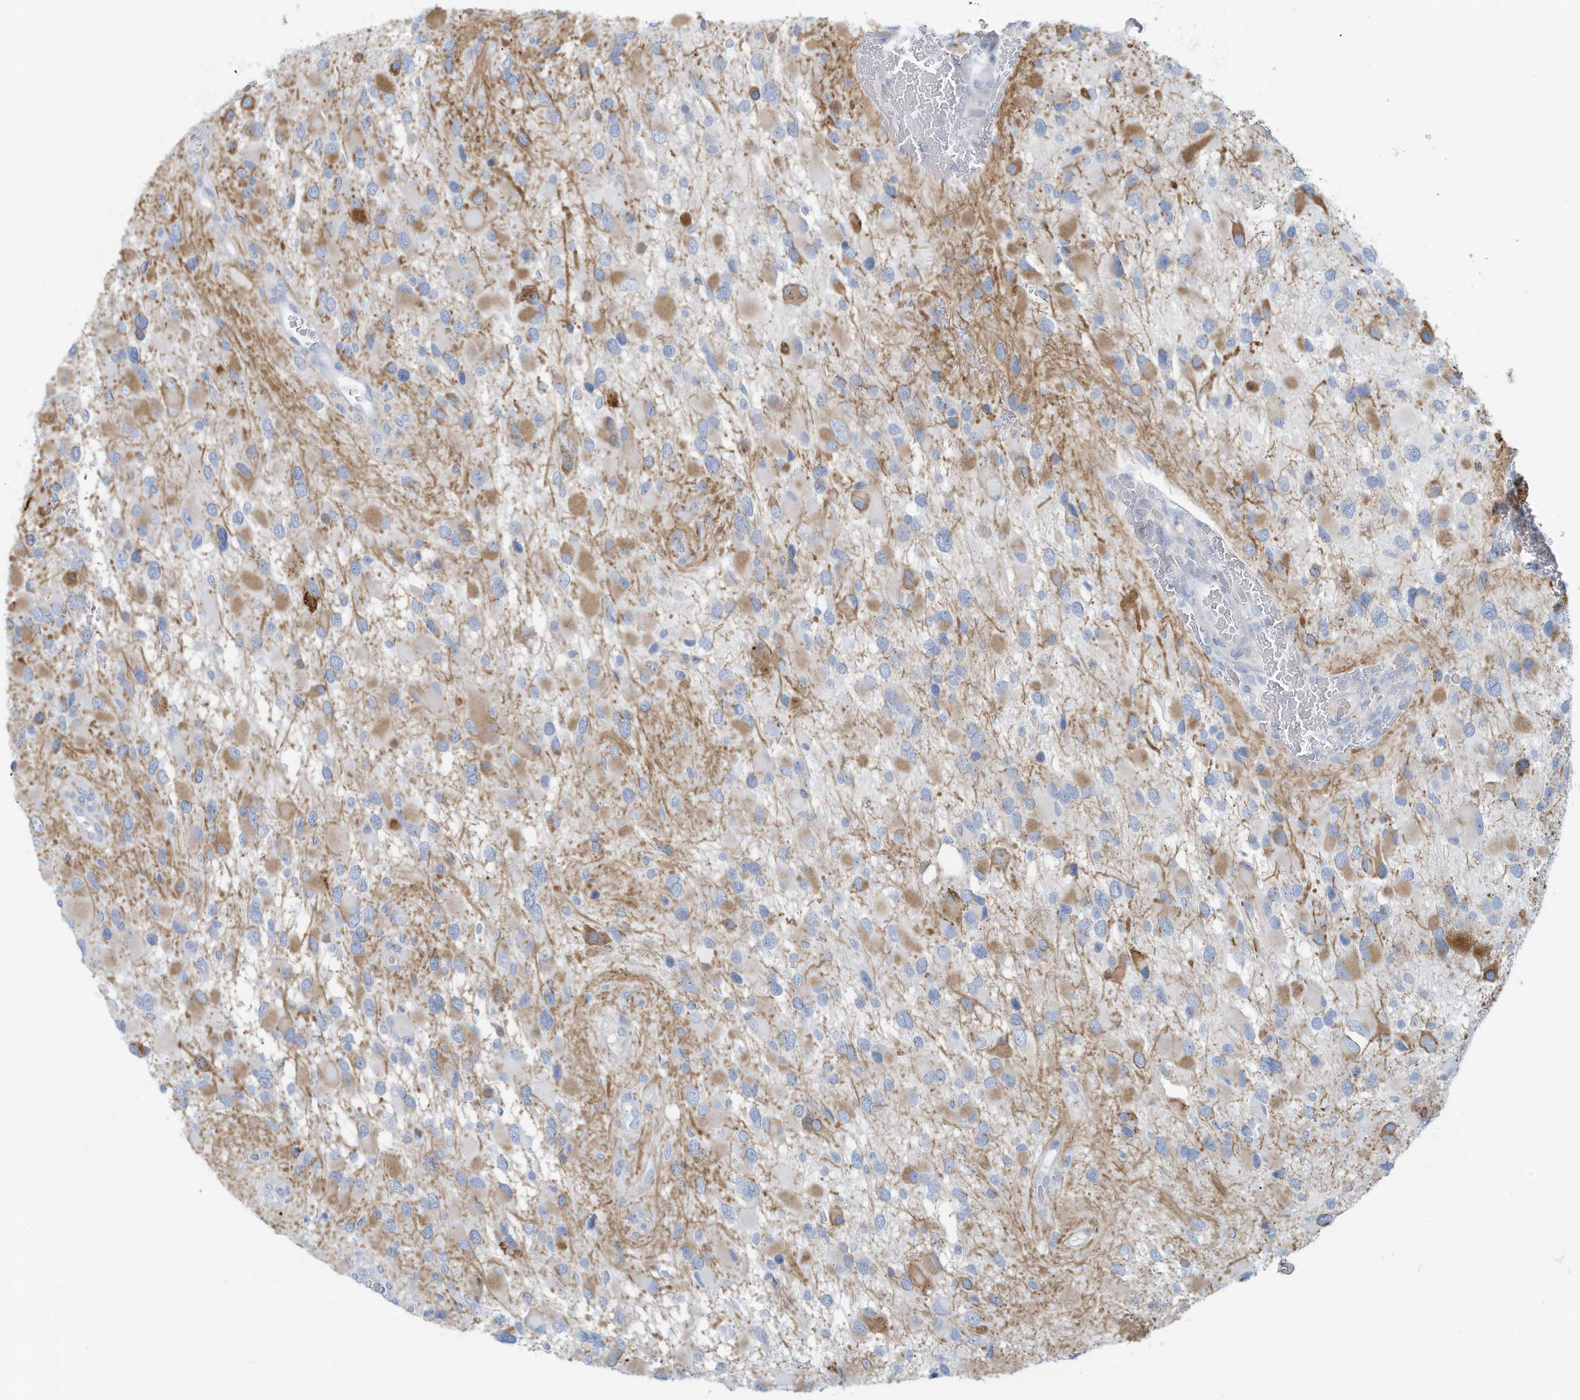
{"staining": {"intensity": "moderate", "quantity": "<25%", "location": "cytoplasmic/membranous"}, "tissue": "glioma", "cell_type": "Tumor cells", "image_type": "cancer", "snomed": [{"axis": "morphology", "description": "Glioma, malignant, High grade"}, {"axis": "topography", "description": "Brain"}], "caption": "Immunohistochemistry (IHC) micrograph of neoplastic tissue: malignant glioma (high-grade) stained using immunohistochemistry exhibits low levels of moderate protein expression localized specifically in the cytoplasmic/membranous of tumor cells, appearing as a cytoplasmic/membranous brown color.", "gene": "ERI2", "patient": {"sex": "male", "age": 53}}